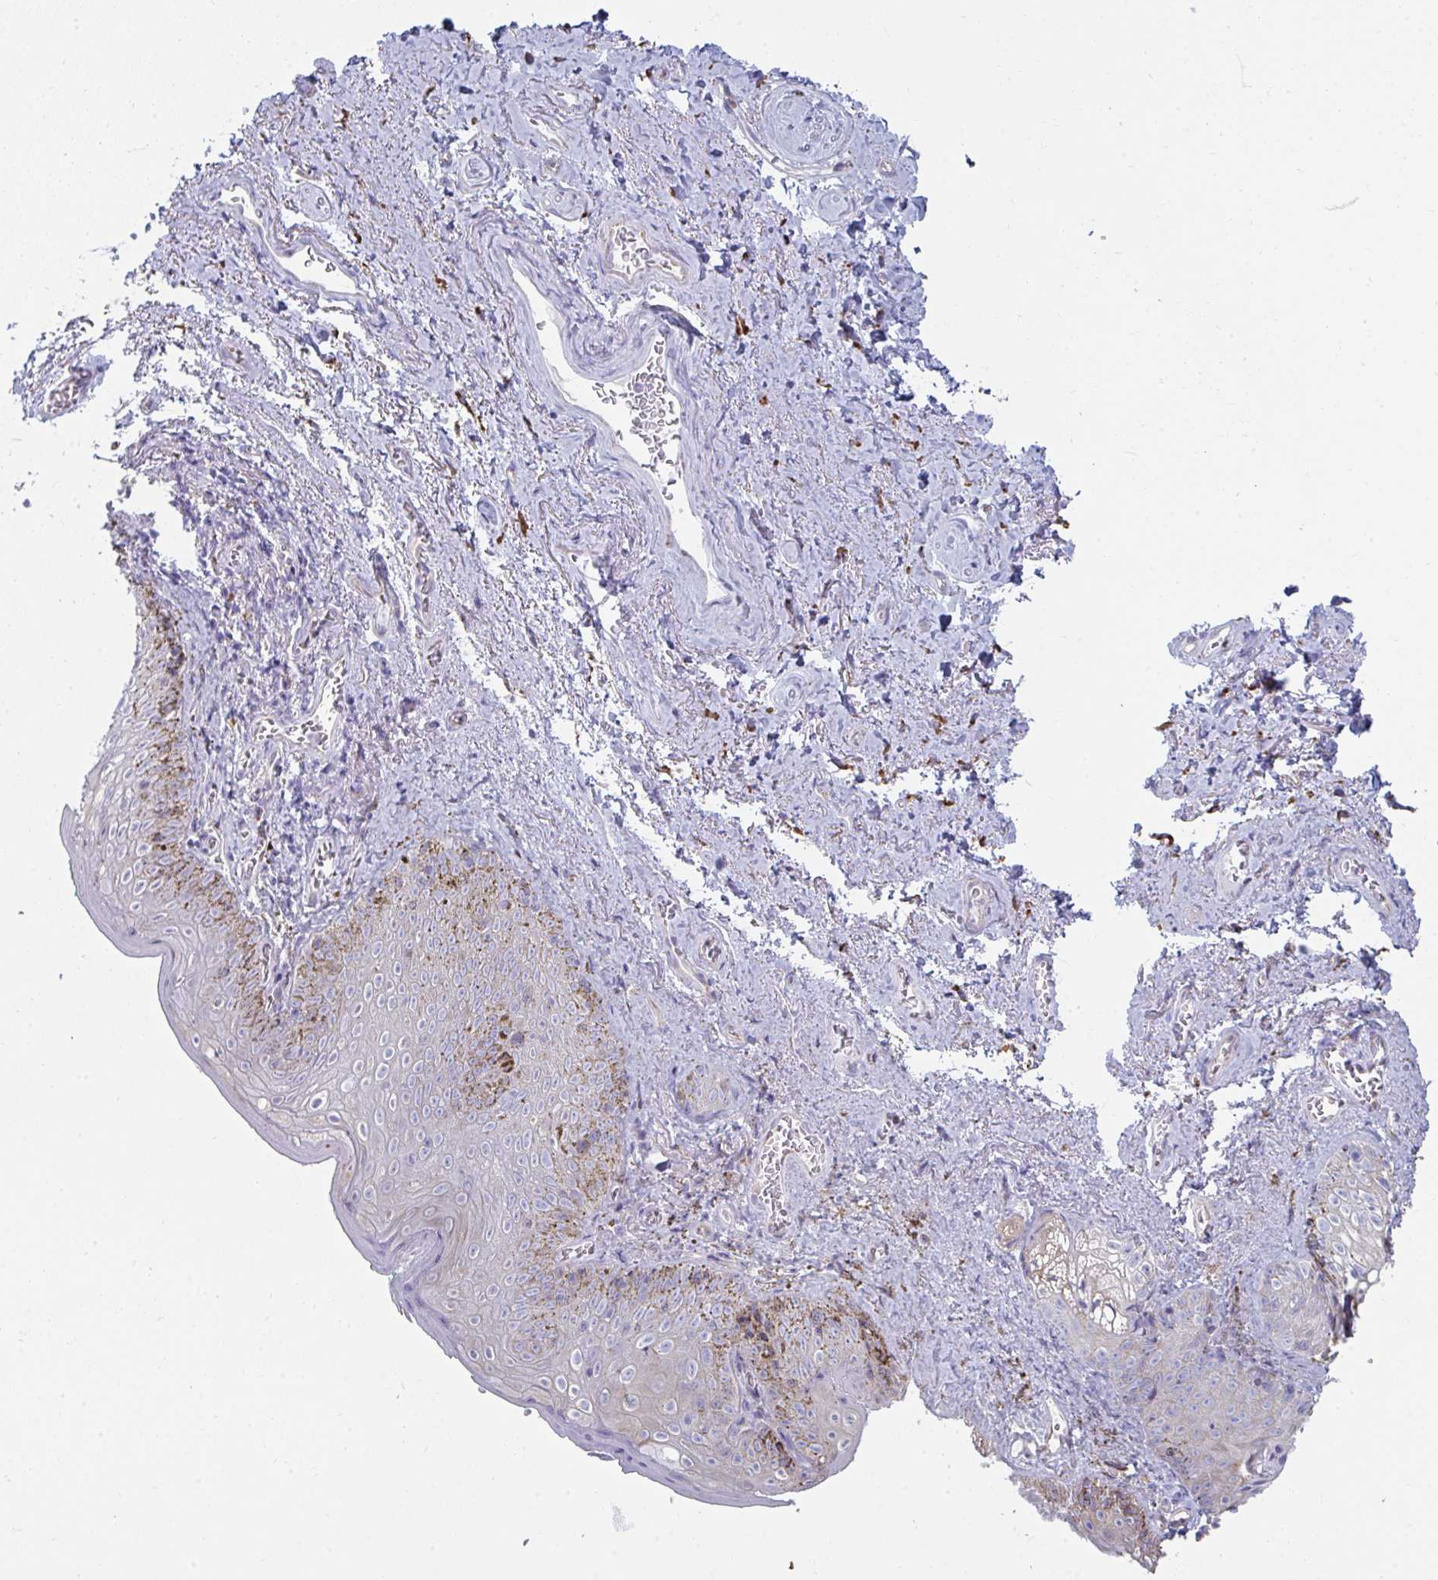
{"staining": {"intensity": "negative", "quantity": "none", "location": "none"}, "tissue": "vagina", "cell_type": "Squamous epithelial cells", "image_type": "normal", "snomed": [{"axis": "morphology", "description": "Normal tissue, NOS"}, {"axis": "topography", "description": "Vulva"}, {"axis": "topography", "description": "Vagina"}, {"axis": "topography", "description": "Peripheral nerve tissue"}], "caption": "Squamous epithelial cells show no significant expression in normal vagina.", "gene": "SHROOM1", "patient": {"sex": "female", "age": 66}}